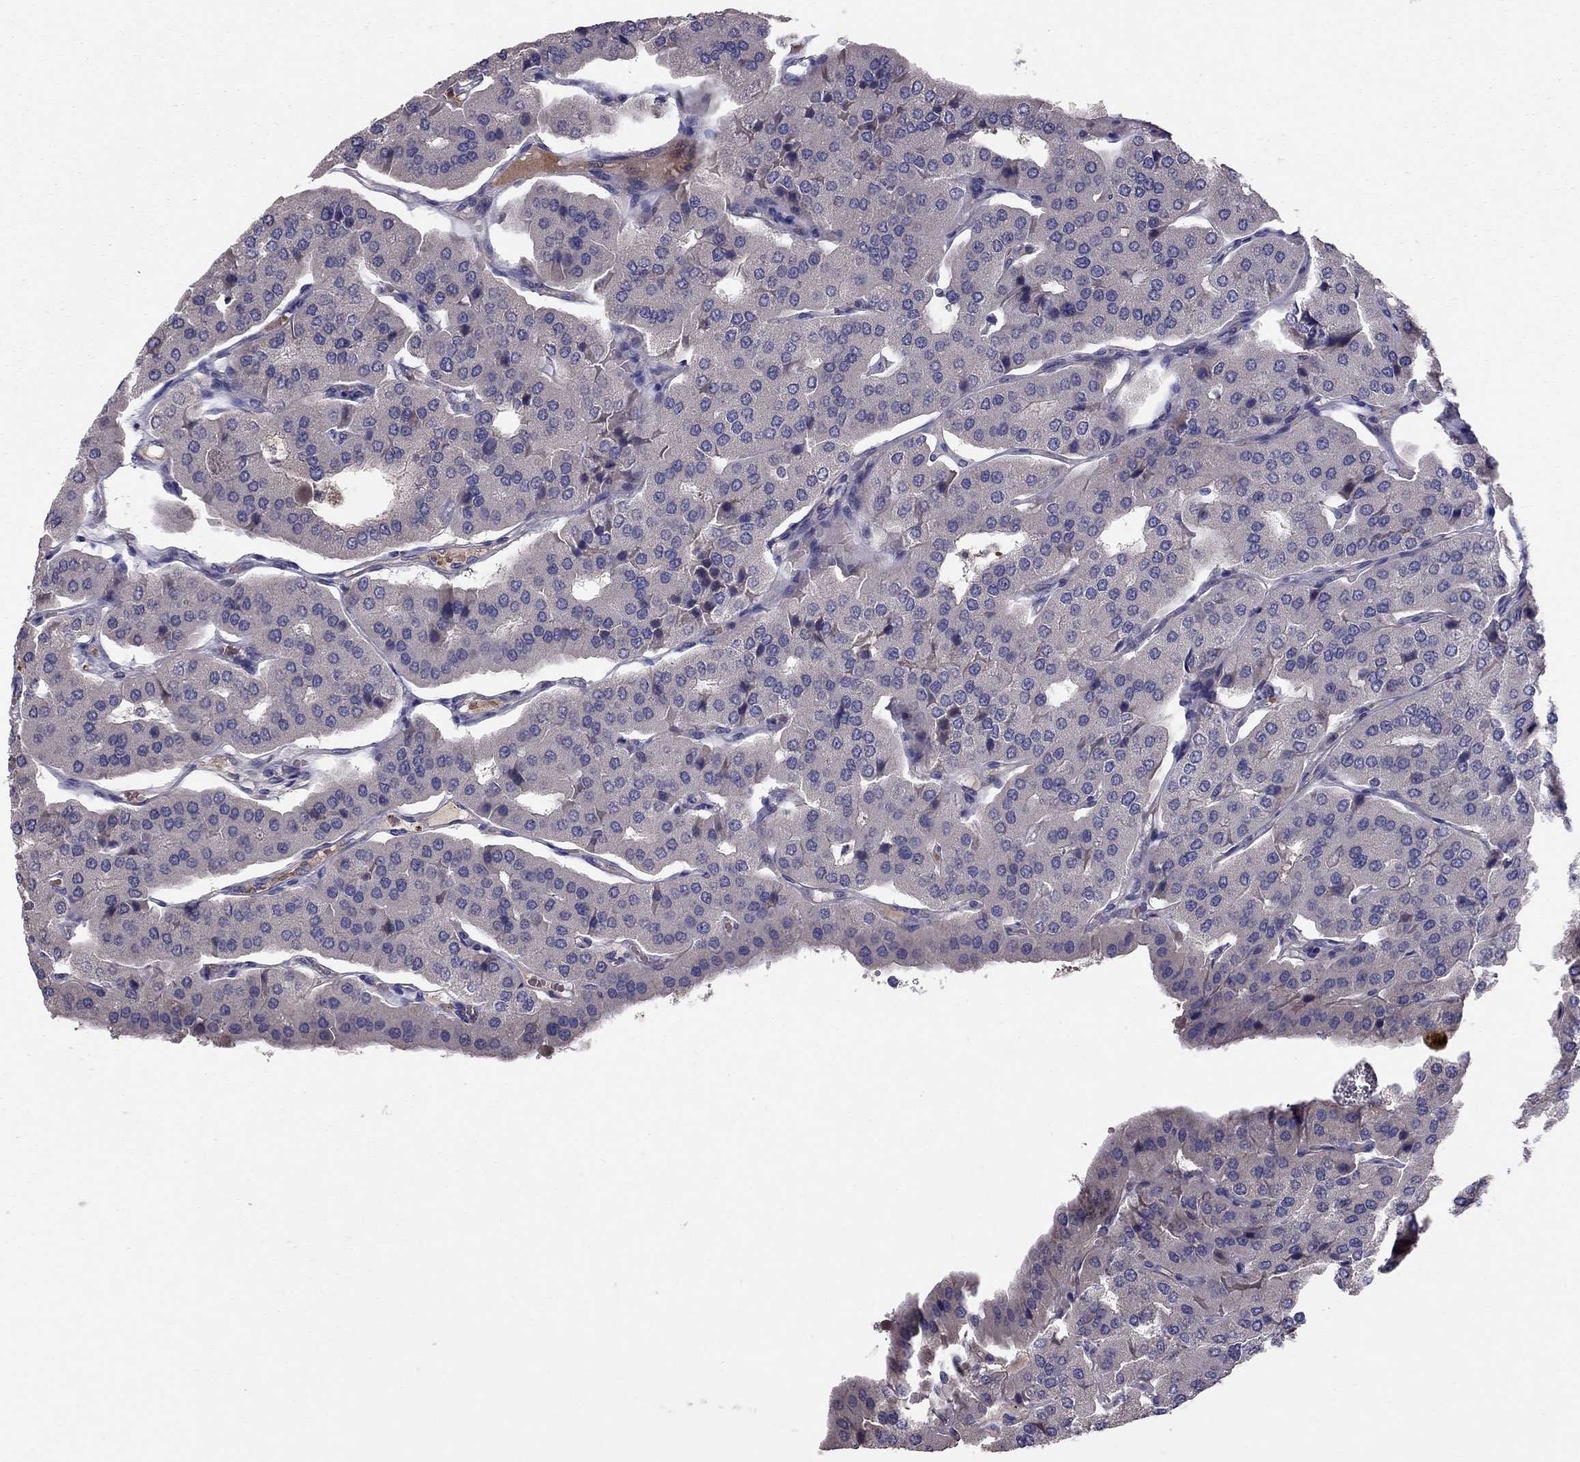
{"staining": {"intensity": "negative", "quantity": "none", "location": "none"}, "tissue": "parathyroid gland", "cell_type": "Glandular cells", "image_type": "normal", "snomed": [{"axis": "morphology", "description": "Normal tissue, NOS"}, {"axis": "morphology", "description": "Adenoma, NOS"}, {"axis": "topography", "description": "Parathyroid gland"}], "caption": "High magnification brightfield microscopy of unremarkable parathyroid gland stained with DAB (3,3'-diaminobenzidine) (brown) and counterstained with hematoxylin (blue): glandular cells show no significant staining.", "gene": "PIK3CG", "patient": {"sex": "female", "age": 86}}